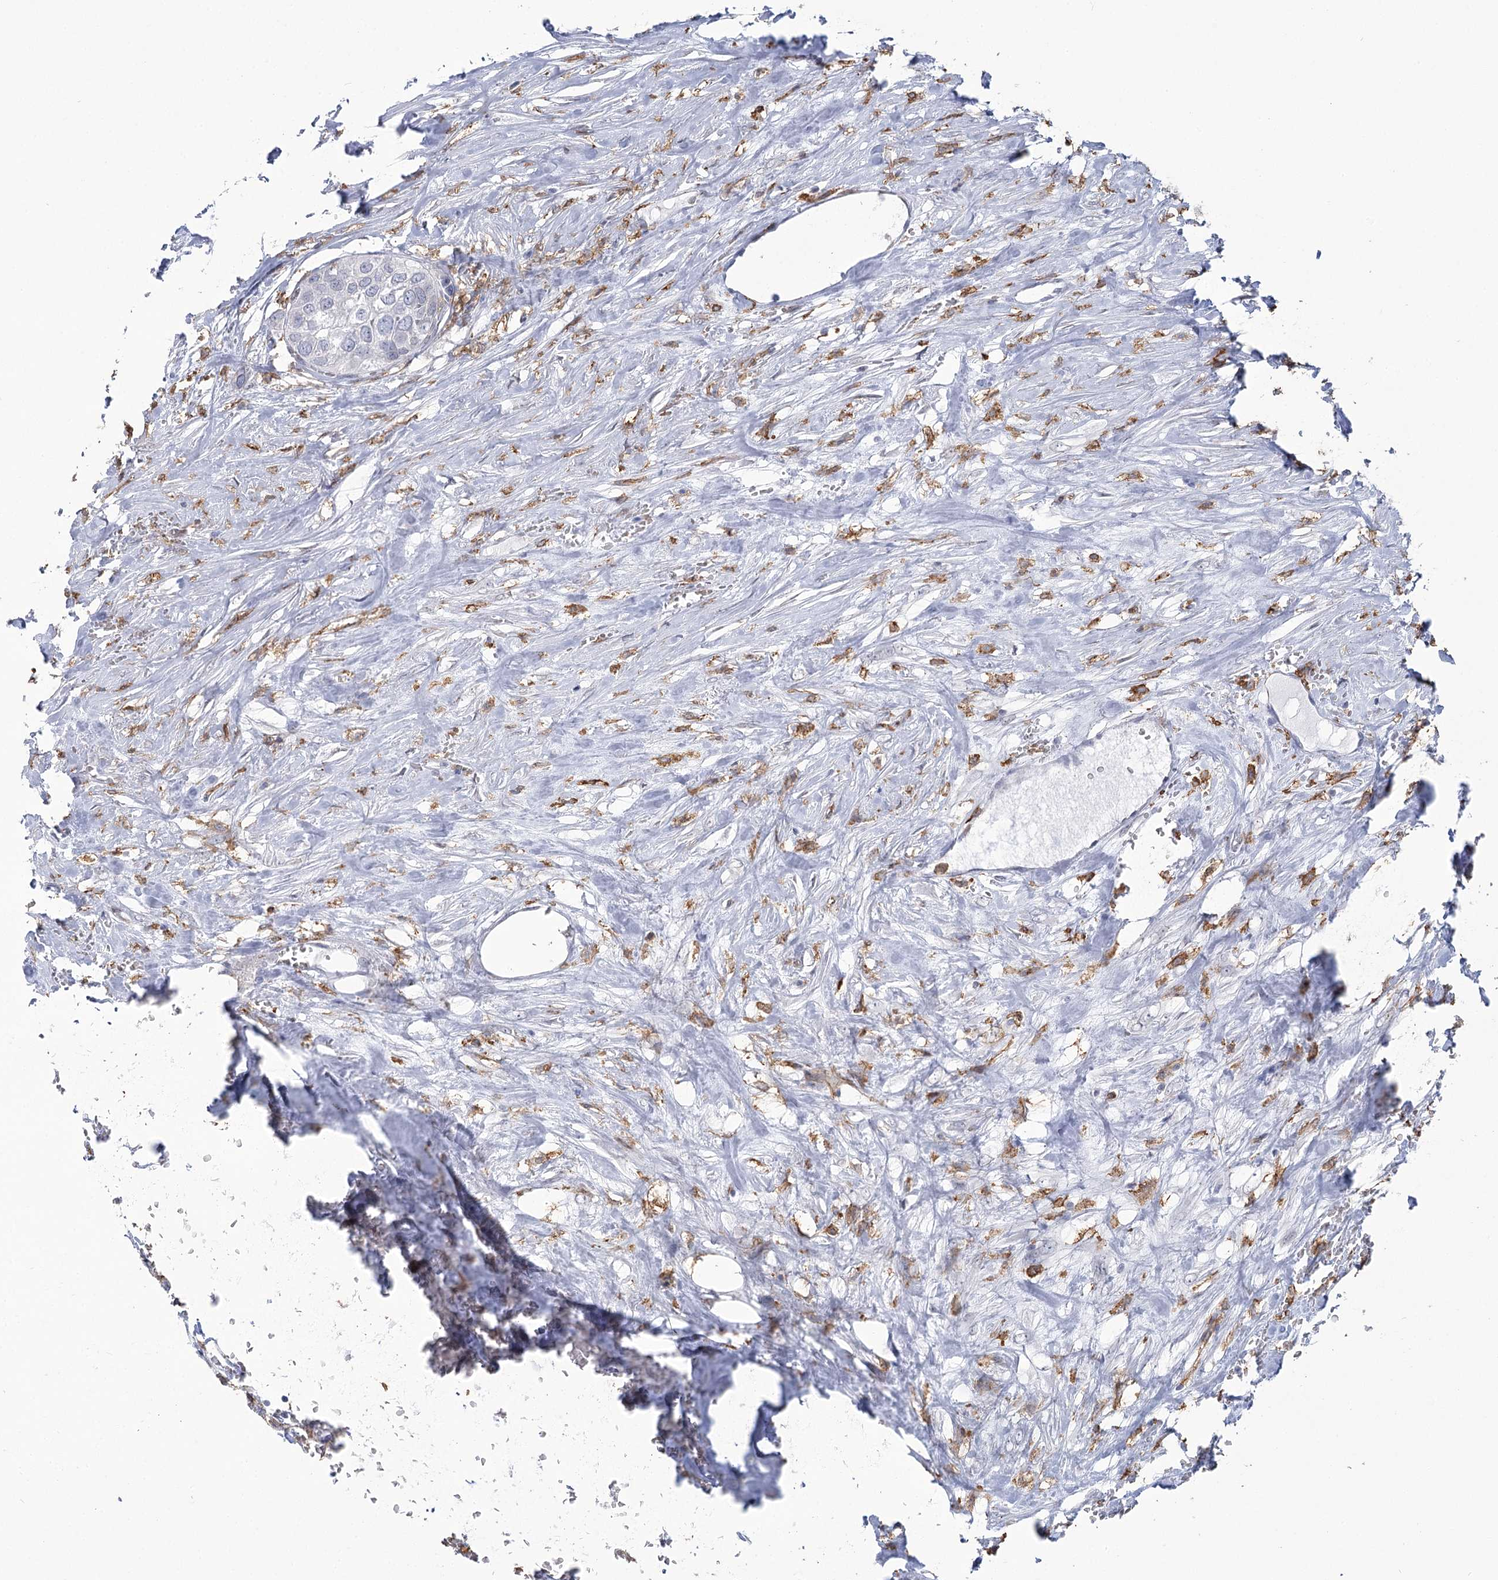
{"staining": {"intensity": "negative", "quantity": "none", "location": "none"}, "tissue": "urothelial cancer", "cell_type": "Tumor cells", "image_type": "cancer", "snomed": [{"axis": "morphology", "description": "Urothelial carcinoma, High grade"}, {"axis": "topography", "description": "Urinary bladder"}], "caption": "Immunohistochemical staining of urothelial carcinoma (high-grade) shows no significant expression in tumor cells. (DAB (3,3'-diaminobenzidine) immunohistochemistry (IHC) visualized using brightfield microscopy, high magnification).", "gene": "C11orf1", "patient": {"sex": "male", "age": 64}}